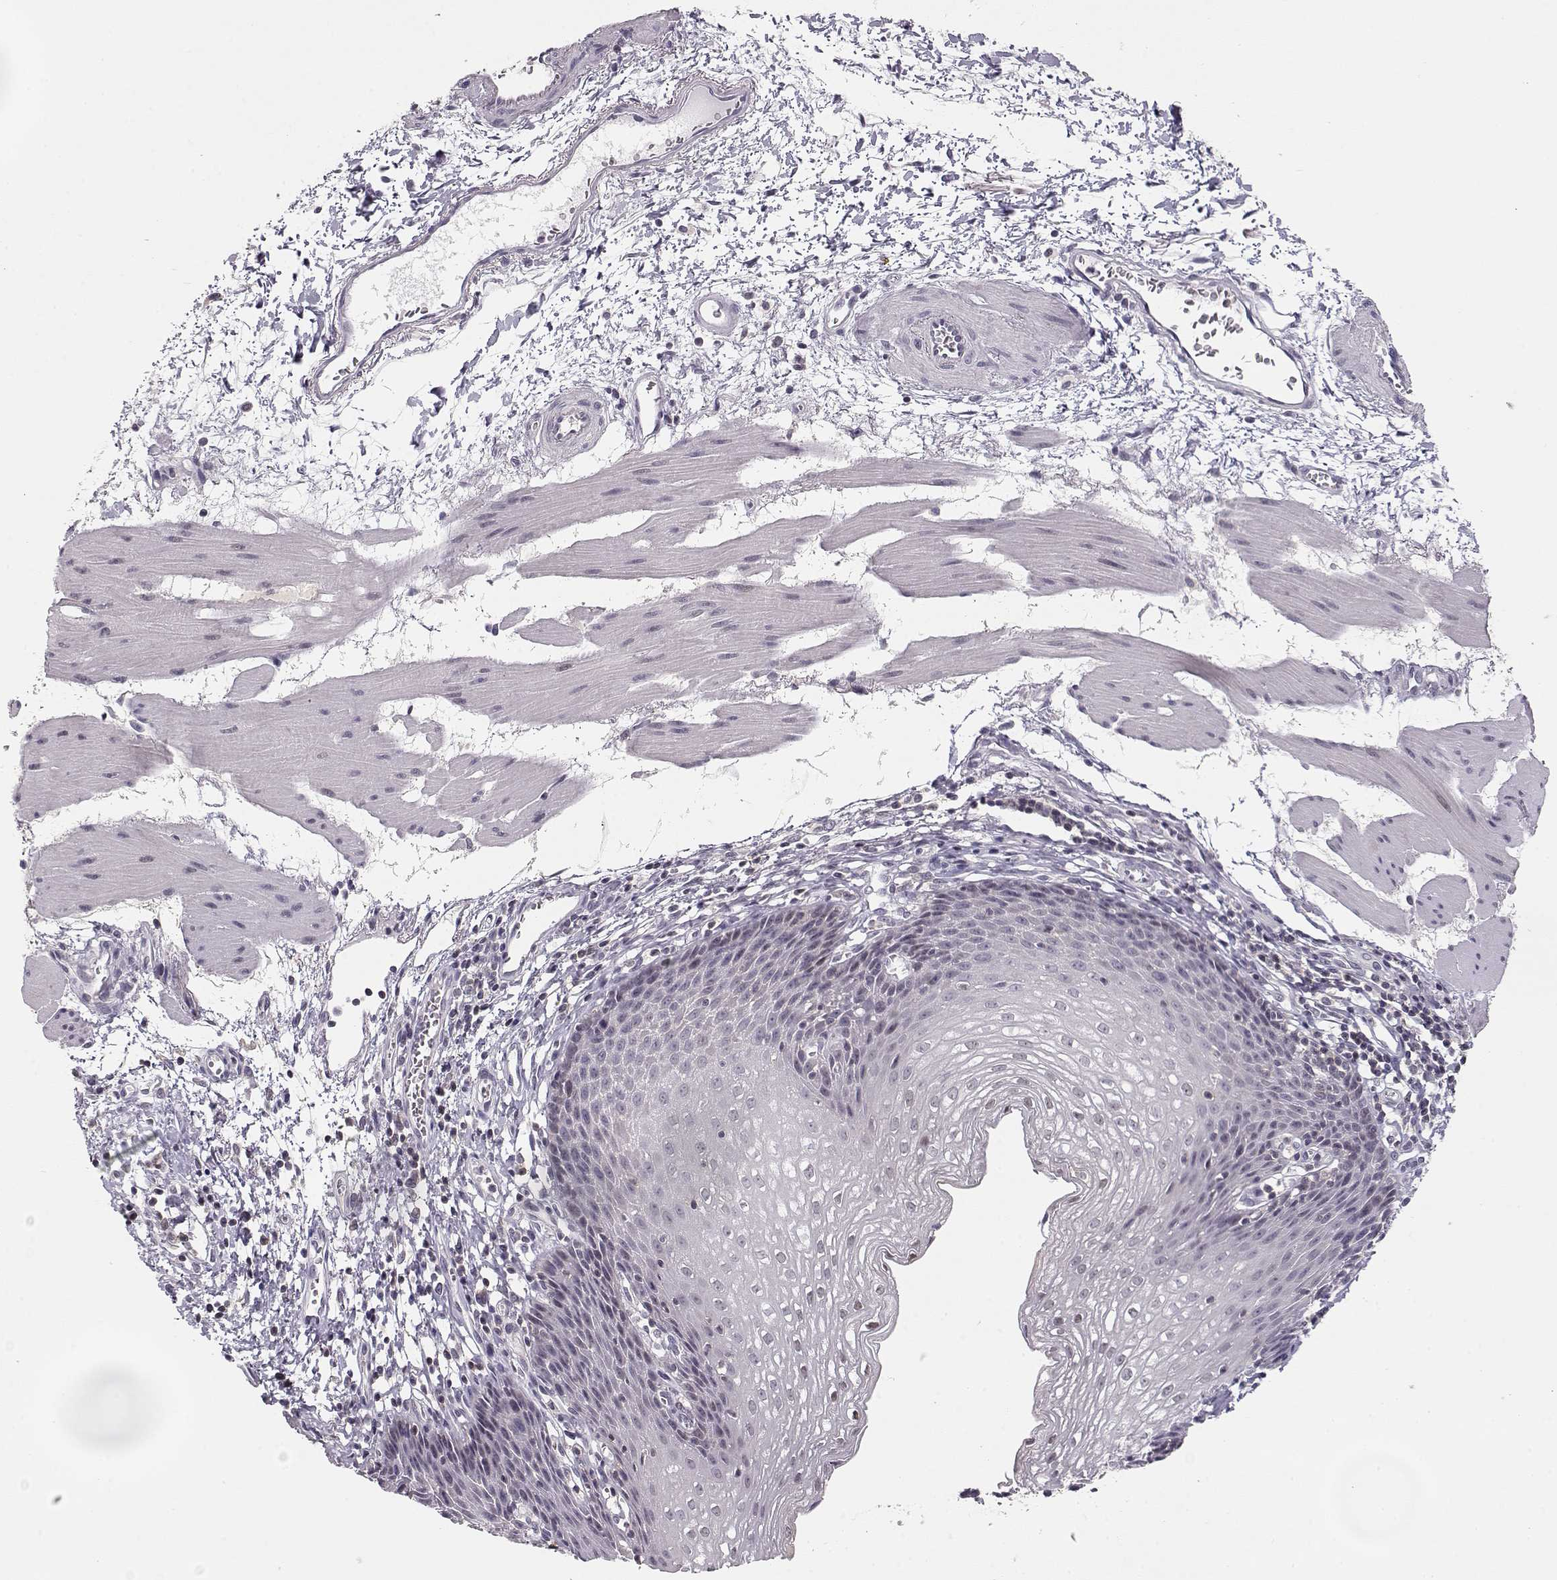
{"staining": {"intensity": "negative", "quantity": "none", "location": "none"}, "tissue": "esophagus", "cell_type": "Squamous epithelial cells", "image_type": "normal", "snomed": [{"axis": "morphology", "description": "Normal tissue, NOS"}, {"axis": "topography", "description": "Esophagus"}], "caption": "Human esophagus stained for a protein using immunohistochemistry (IHC) exhibits no expression in squamous epithelial cells.", "gene": "TEPP", "patient": {"sex": "female", "age": 64}}